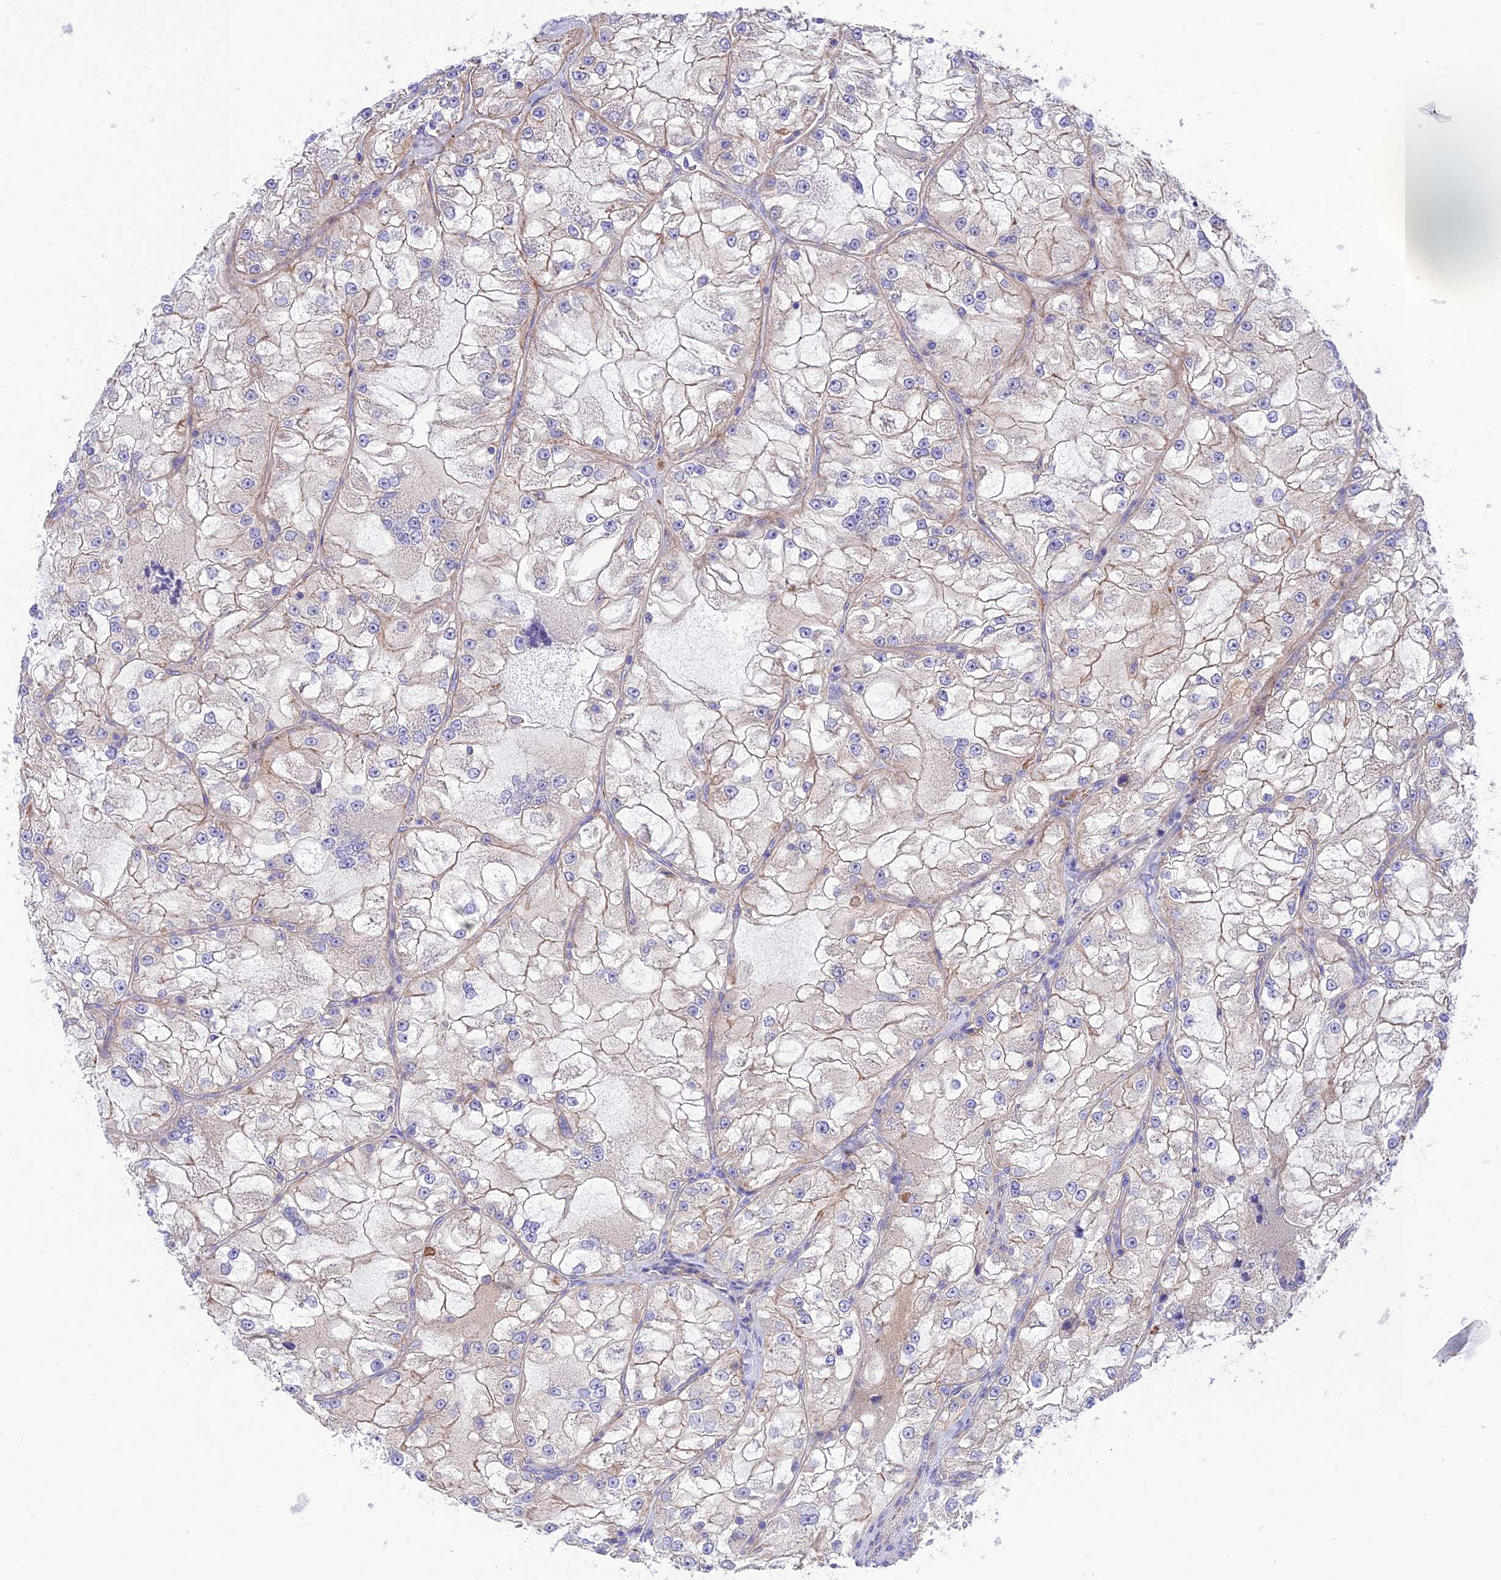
{"staining": {"intensity": "negative", "quantity": "none", "location": "none"}, "tissue": "renal cancer", "cell_type": "Tumor cells", "image_type": "cancer", "snomed": [{"axis": "morphology", "description": "Adenocarcinoma, NOS"}, {"axis": "topography", "description": "Kidney"}], "caption": "Renal adenocarcinoma was stained to show a protein in brown. There is no significant staining in tumor cells. (Stains: DAB IHC with hematoxylin counter stain, Microscopy: brightfield microscopy at high magnification).", "gene": "CCDC157", "patient": {"sex": "female", "age": 72}}